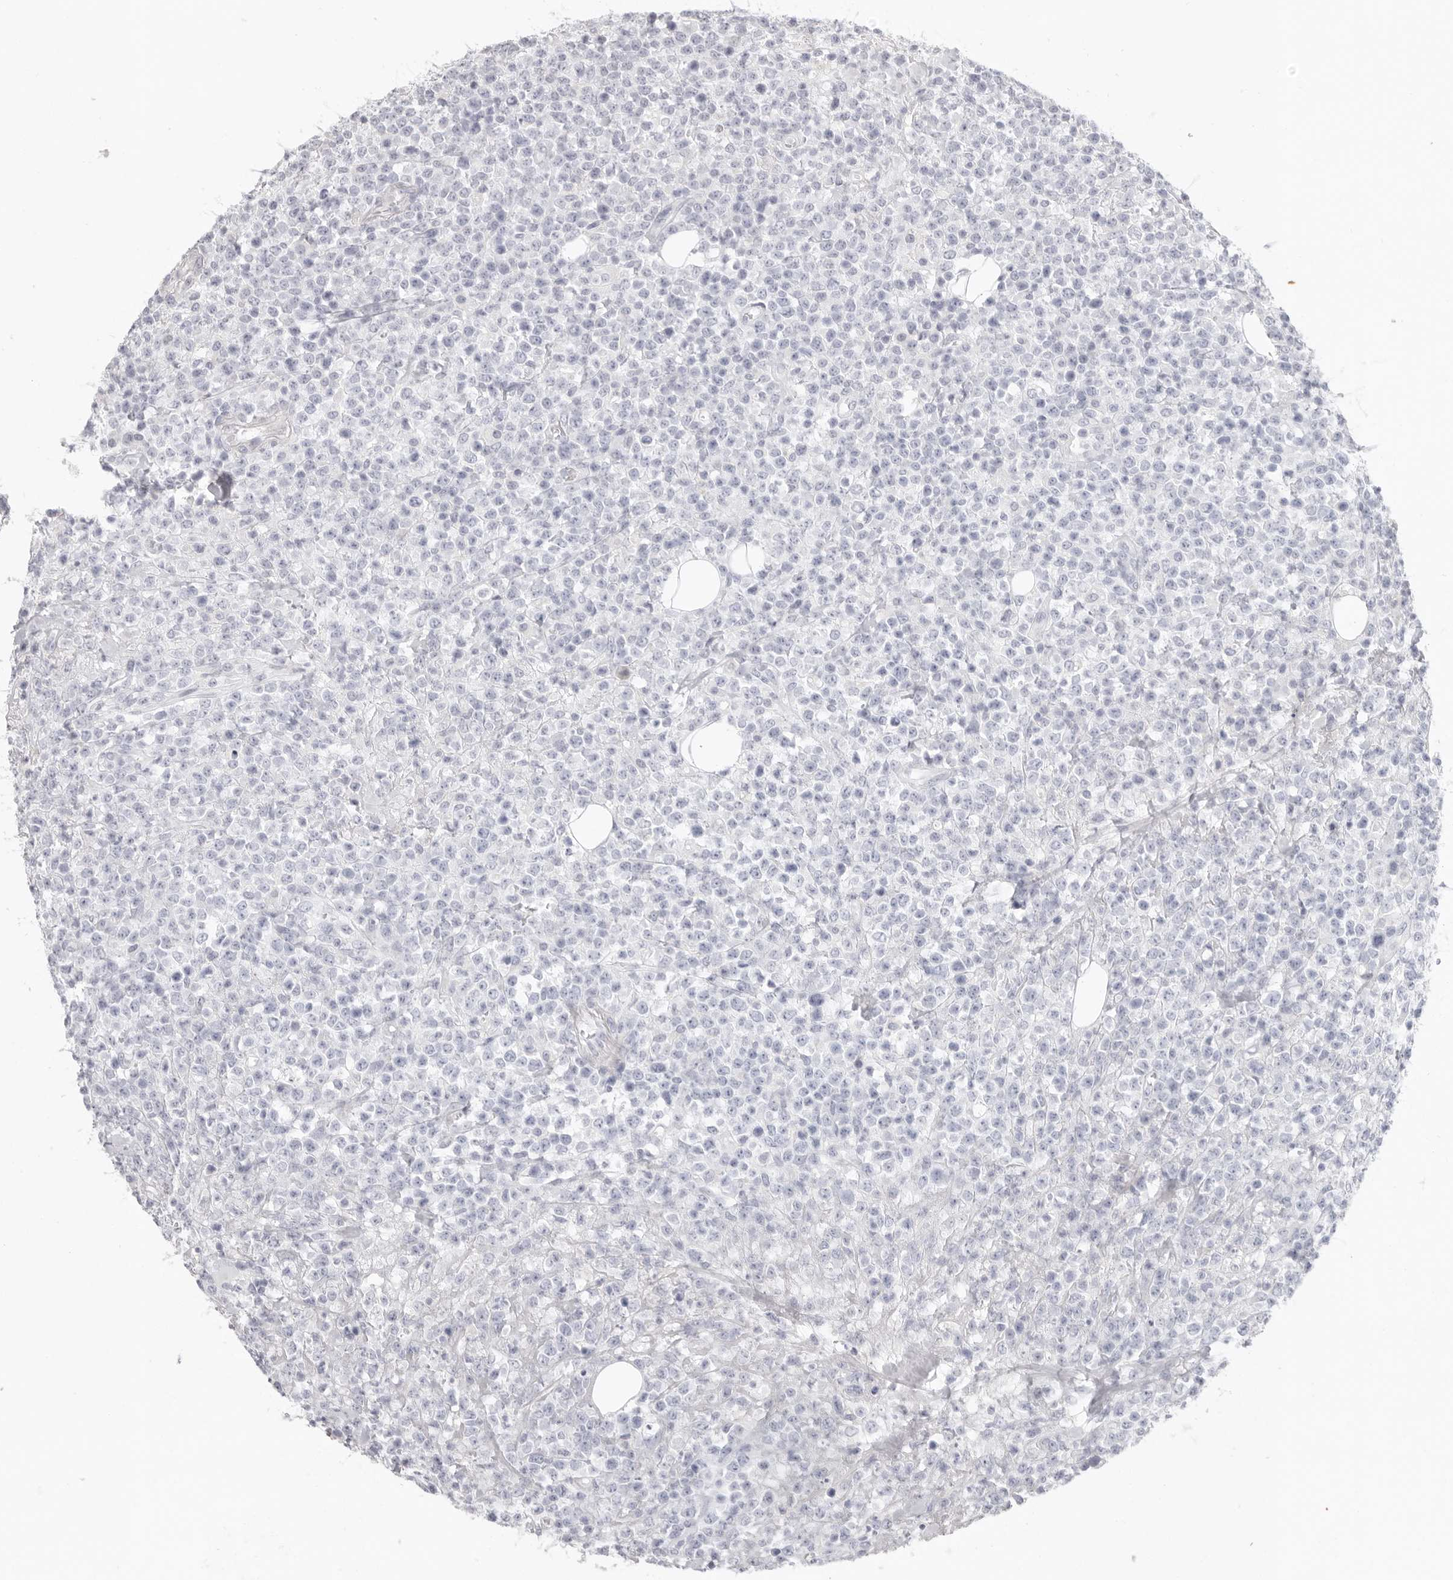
{"staining": {"intensity": "negative", "quantity": "none", "location": "none"}, "tissue": "lymphoma", "cell_type": "Tumor cells", "image_type": "cancer", "snomed": [{"axis": "morphology", "description": "Malignant lymphoma, non-Hodgkin's type, High grade"}, {"axis": "topography", "description": "Colon"}], "caption": "This is an immunohistochemistry photomicrograph of high-grade malignant lymphoma, non-Hodgkin's type. There is no expression in tumor cells.", "gene": "RXFP1", "patient": {"sex": "female", "age": 53}}